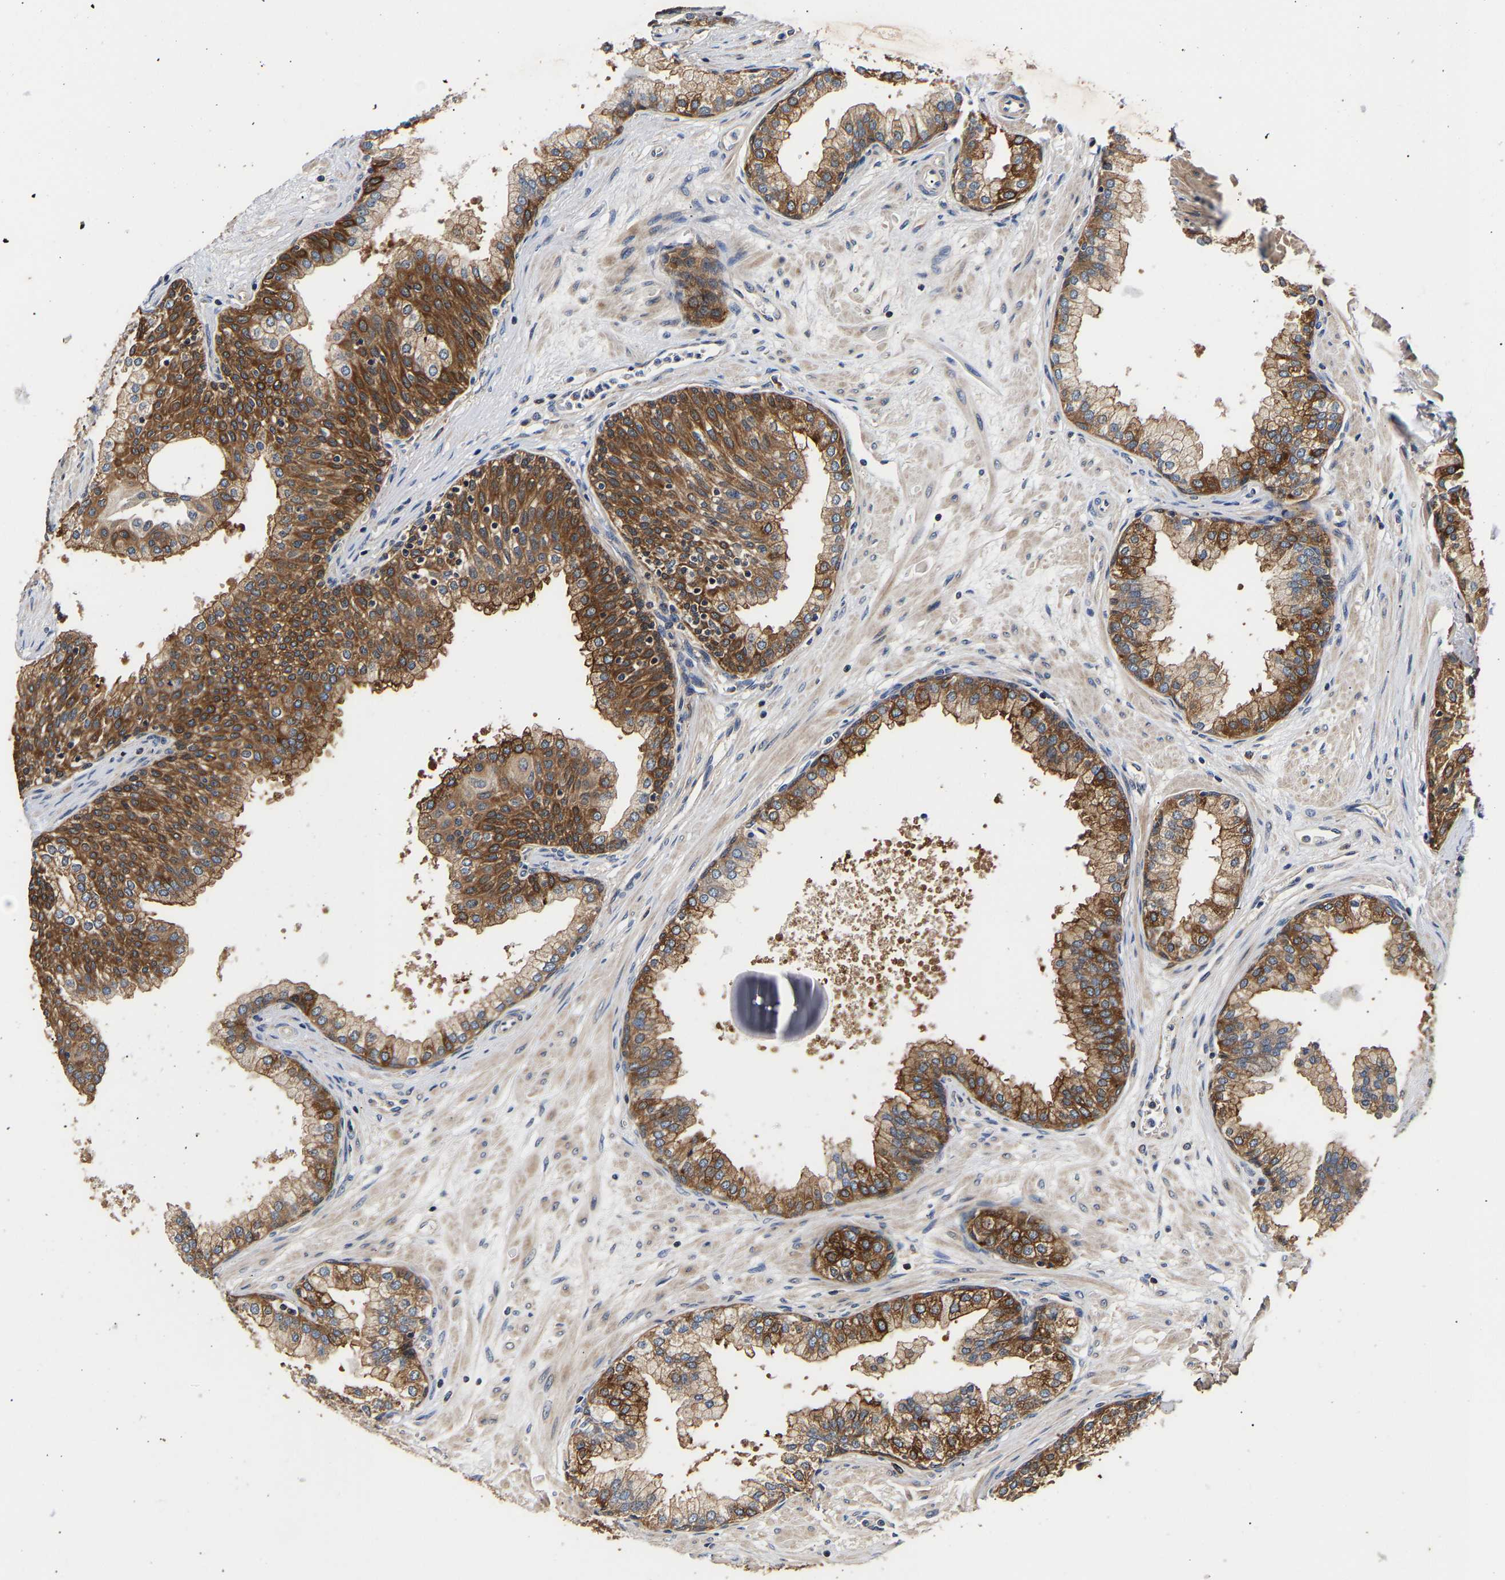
{"staining": {"intensity": "strong", "quantity": ">75%", "location": "cytoplasmic/membranous"}, "tissue": "prostate", "cell_type": "Glandular cells", "image_type": "normal", "snomed": [{"axis": "morphology", "description": "Normal tissue, NOS"}, {"axis": "morphology", "description": "Urothelial carcinoma, Low grade"}, {"axis": "topography", "description": "Urinary bladder"}, {"axis": "topography", "description": "Prostate"}], "caption": "Protein expression analysis of normal prostate exhibits strong cytoplasmic/membranous positivity in about >75% of glandular cells.", "gene": "LRBA", "patient": {"sex": "male", "age": 60}}